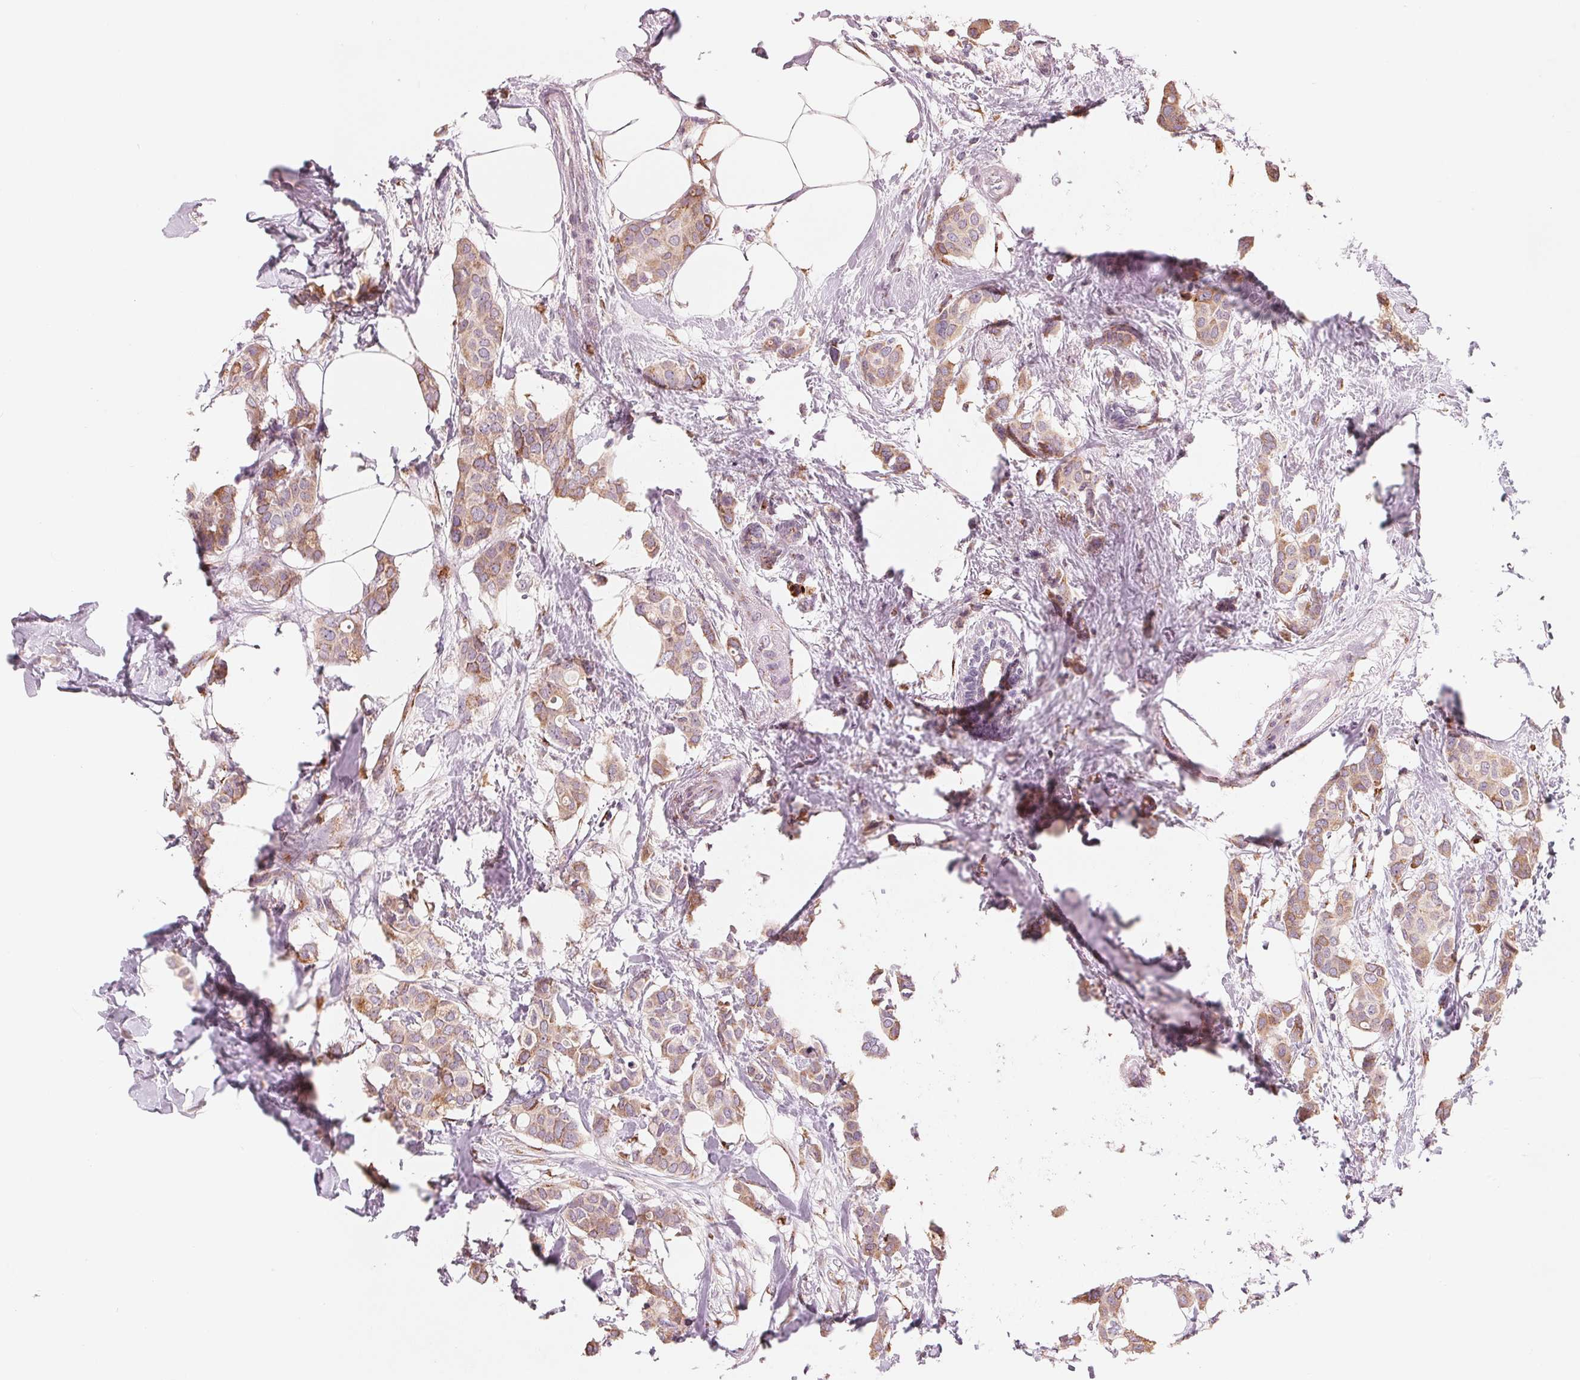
{"staining": {"intensity": "weak", "quantity": ">75%", "location": "cytoplasmic/membranous"}, "tissue": "breast cancer", "cell_type": "Tumor cells", "image_type": "cancer", "snomed": [{"axis": "morphology", "description": "Duct carcinoma"}, {"axis": "topography", "description": "Breast"}], "caption": "A low amount of weak cytoplasmic/membranous positivity is seen in approximately >75% of tumor cells in breast intraductal carcinoma tissue.", "gene": "IL9R", "patient": {"sex": "female", "age": 62}}